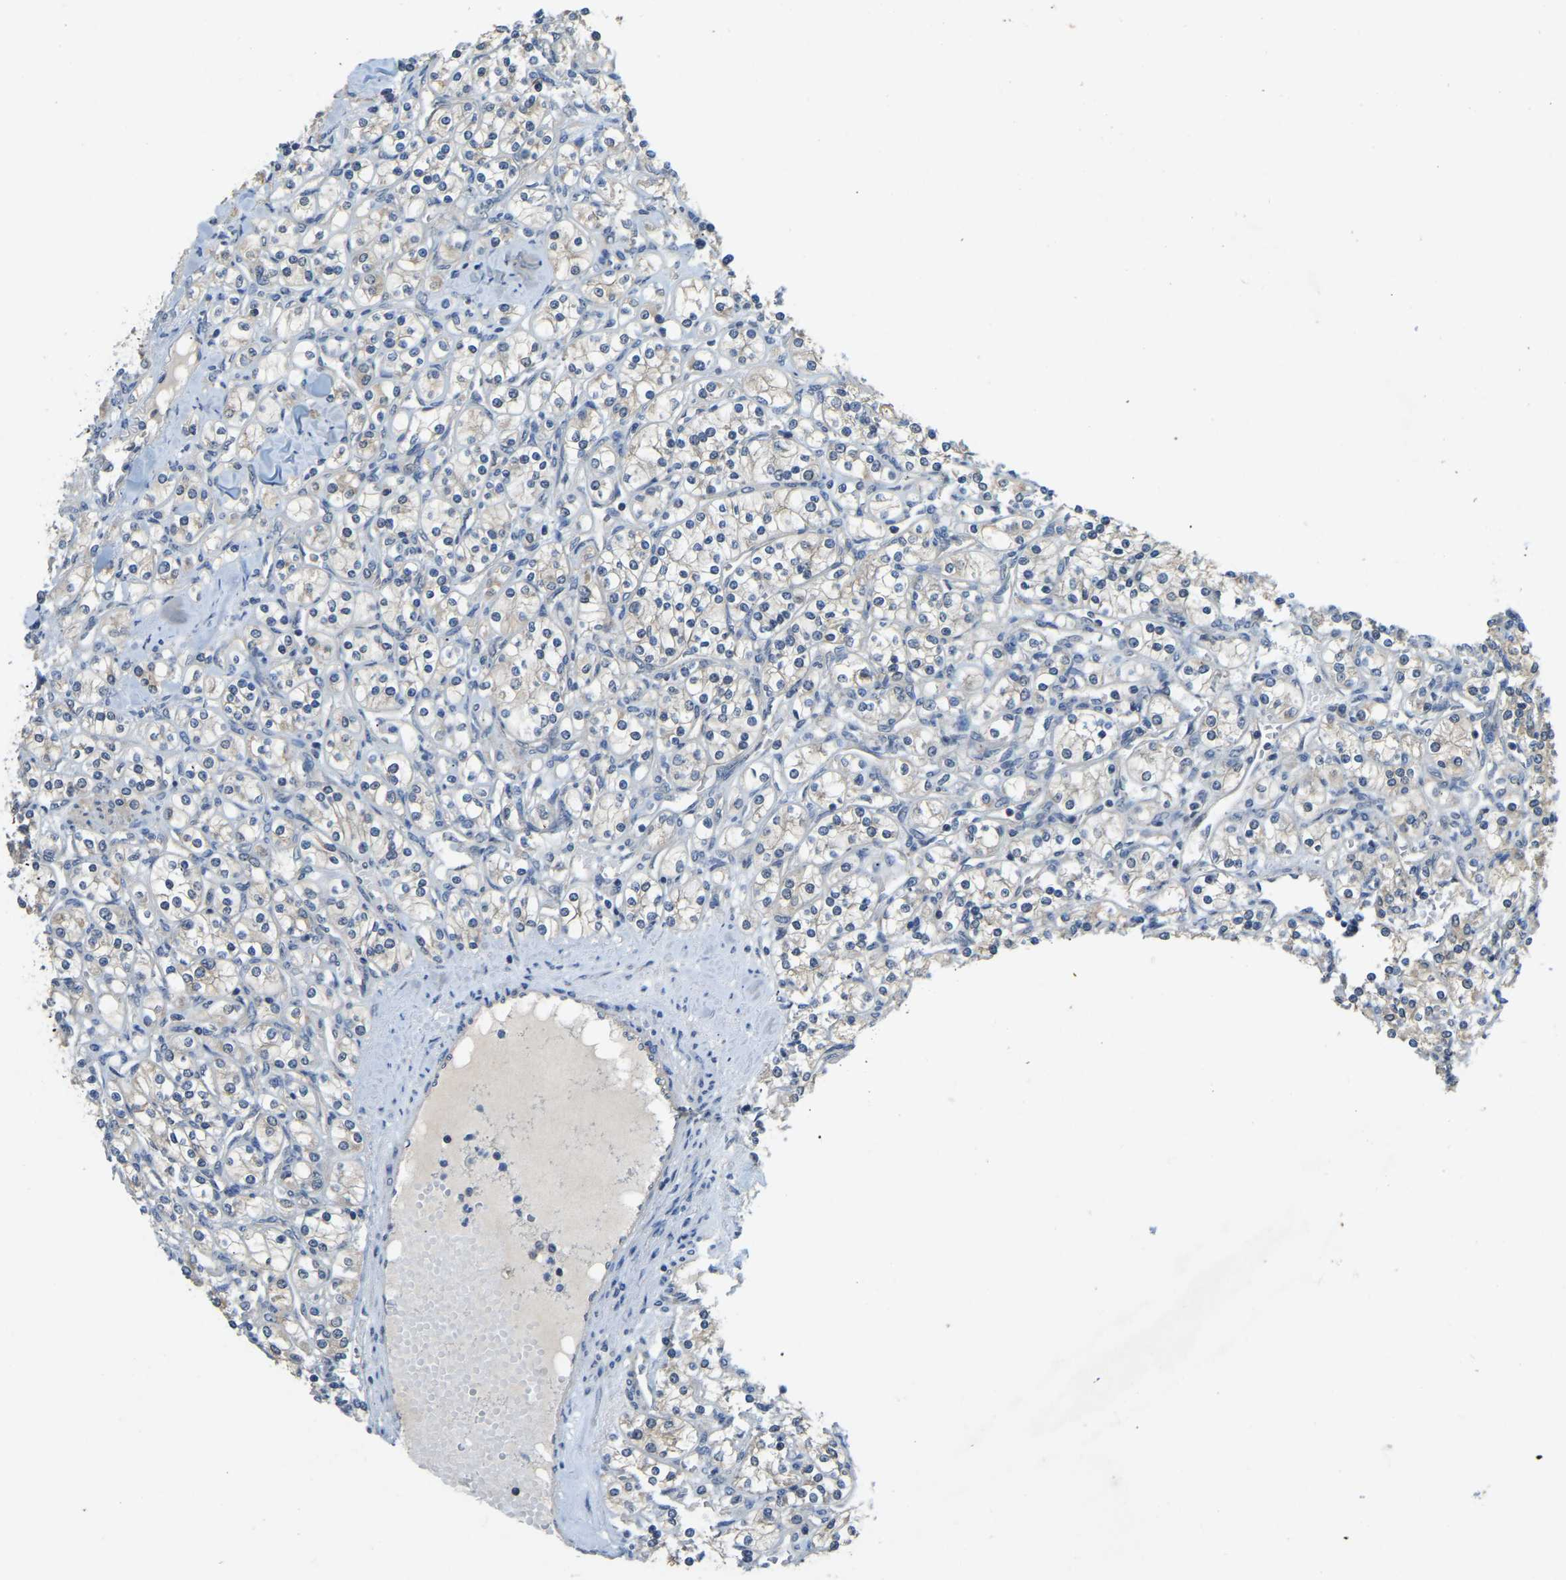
{"staining": {"intensity": "negative", "quantity": "none", "location": "none"}, "tissue": "renal cancer", "cell_type": "Tumor cells", "image_type": "cancer", "snomed": [{"axis": "morphology", "description": "Adenocarcinoma, NOS"}, {"axis": "topography", "description": "Kidney"}], "caption": "This is an immunohistochemistry micrograph of human renal cancer. There is no staining in tumor cells.", "gene": "AHNAK", "patient": {"sex": "male", "age": 77}}